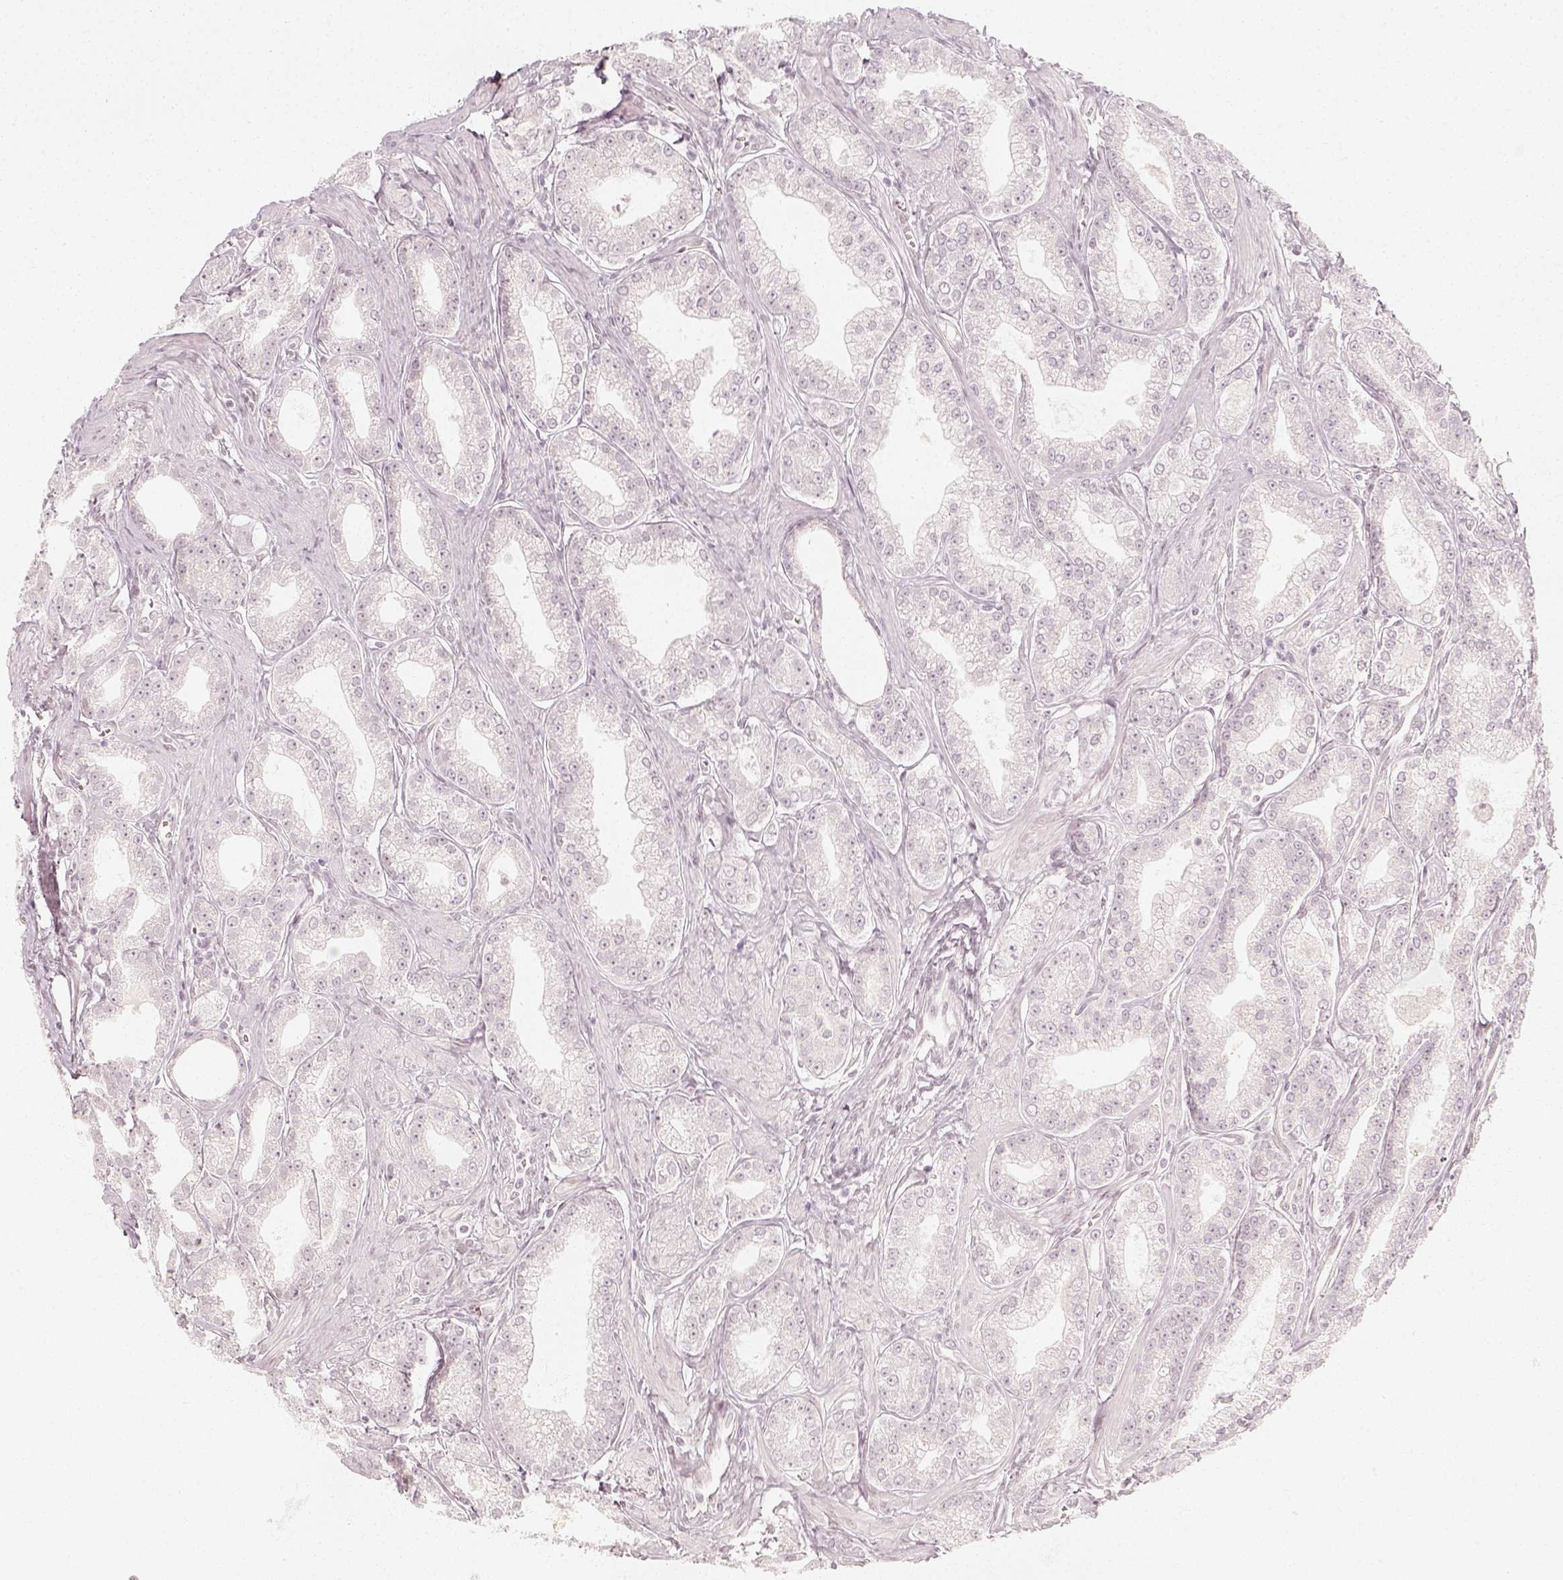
{"staining": {"intensity": "negative", "quantity": "none", "location": "none"}, "tissue": "prostate cancer", "cell_type": "Tumor cells", "image_type": "cancer", "snomed": [{"axis": "morphology", "description": "Adenocarcinoma, NOS"}, {"axis": "topography", "description": "Prostate"}], "caption": "Immunohistochemistry (IHC) photomicrograph of human prostate cancer stained for a protein (brown), which shows no expression in tumor cells. (Brightfield microscopy of DAB immunohistochemistry at high magnification).", "gene": "KRTAP2-1", "patient": {"sex": "male", "age": 71}}